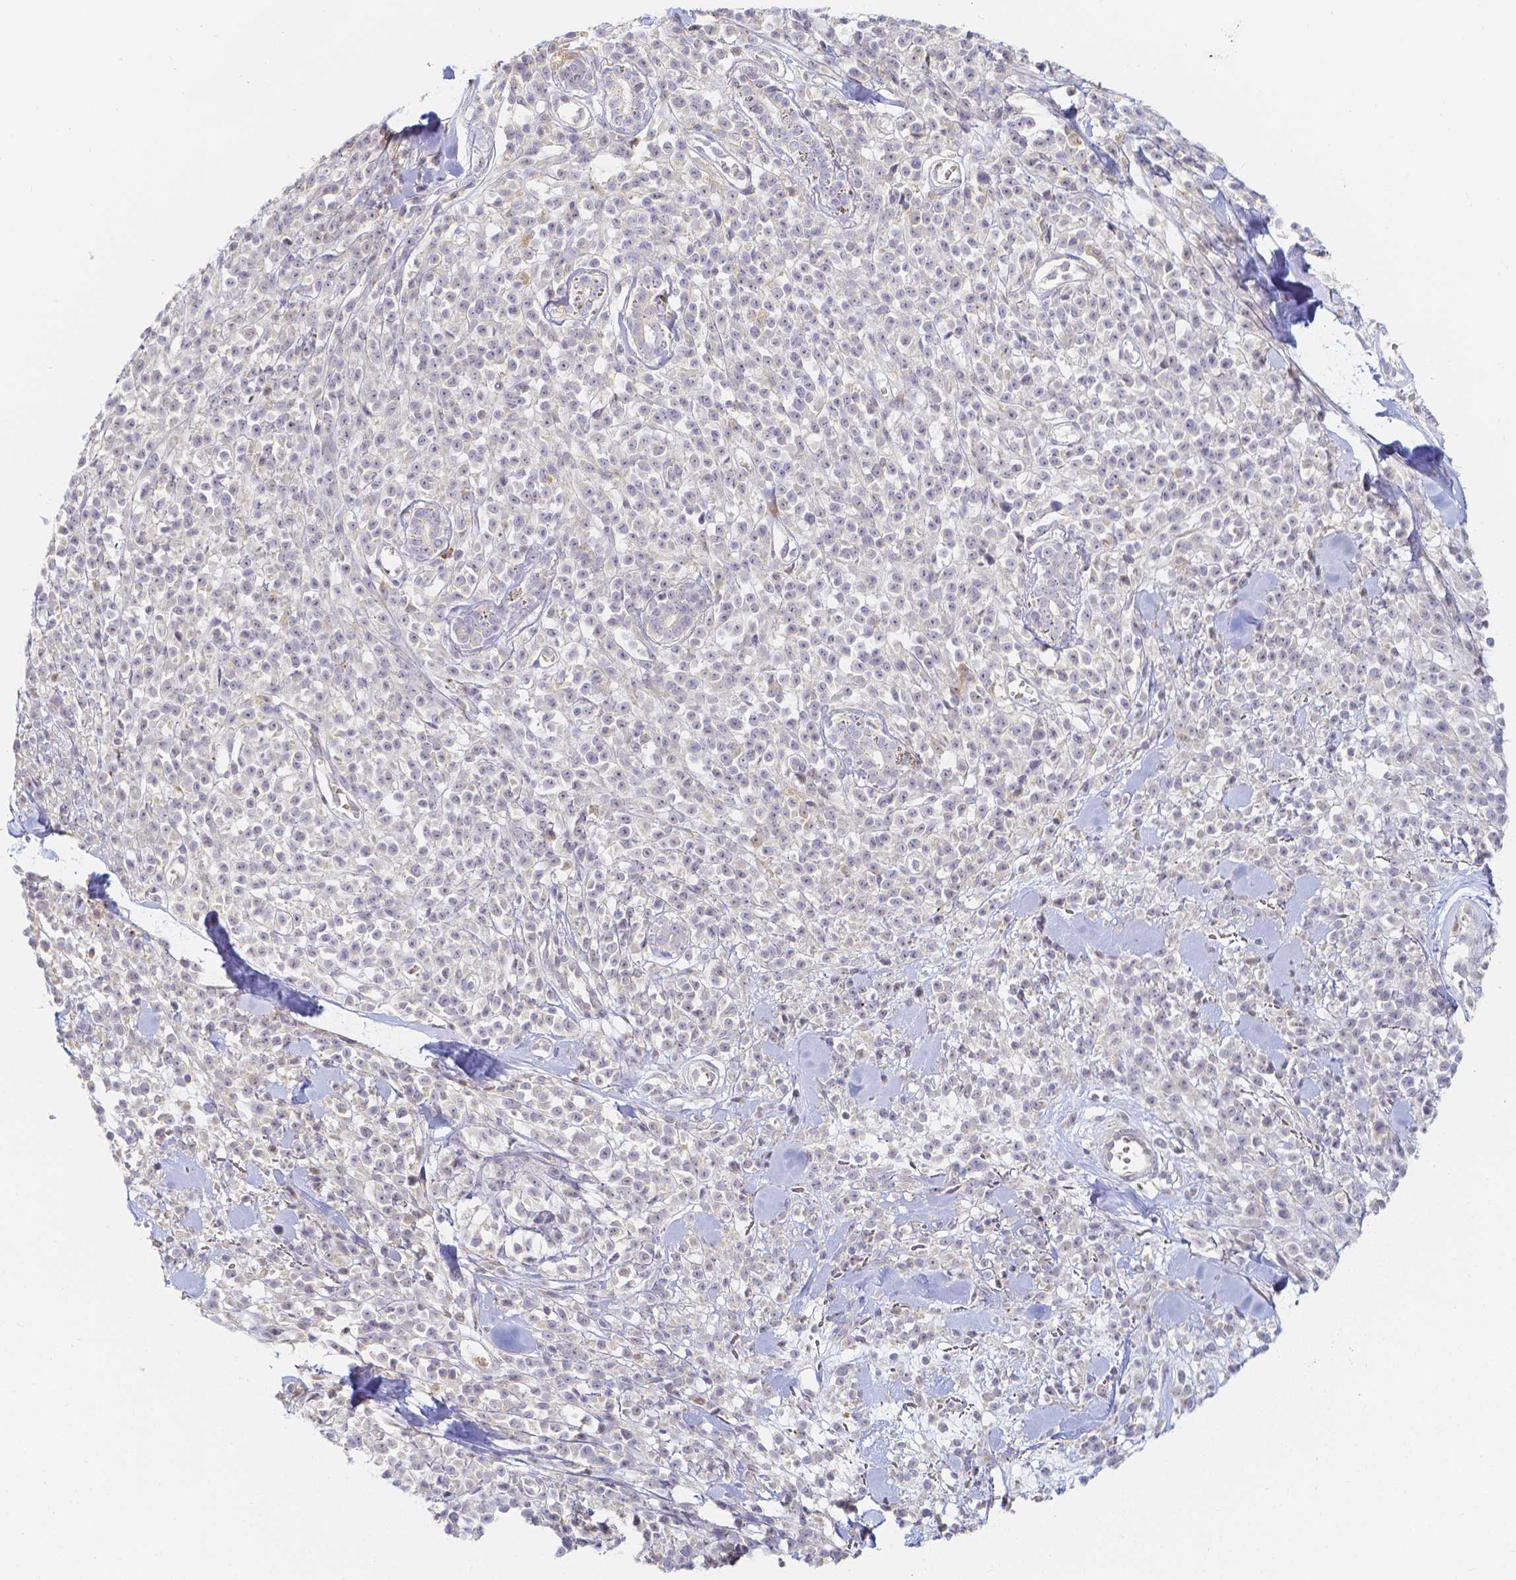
{"staining": {"intensity": "negative", "quantity": "none", "location": "none"}, "tissue": "melanoma", "cell_type": "Tumor cells", "image_type": "cancer", "snomed": [{"axis": "morphology", "description": "Malignant melanoma, NOS"}, {"axis": "topography", "description": "Skin"}, {"axis": "topography", "description": "Skin of trunk"}], "caption": "Tumor cells show no significant expression in melanoma. Nuclei are stained in blue.", "gene": "KCNH1", "patient": {"sex": "male", "age": 74}}